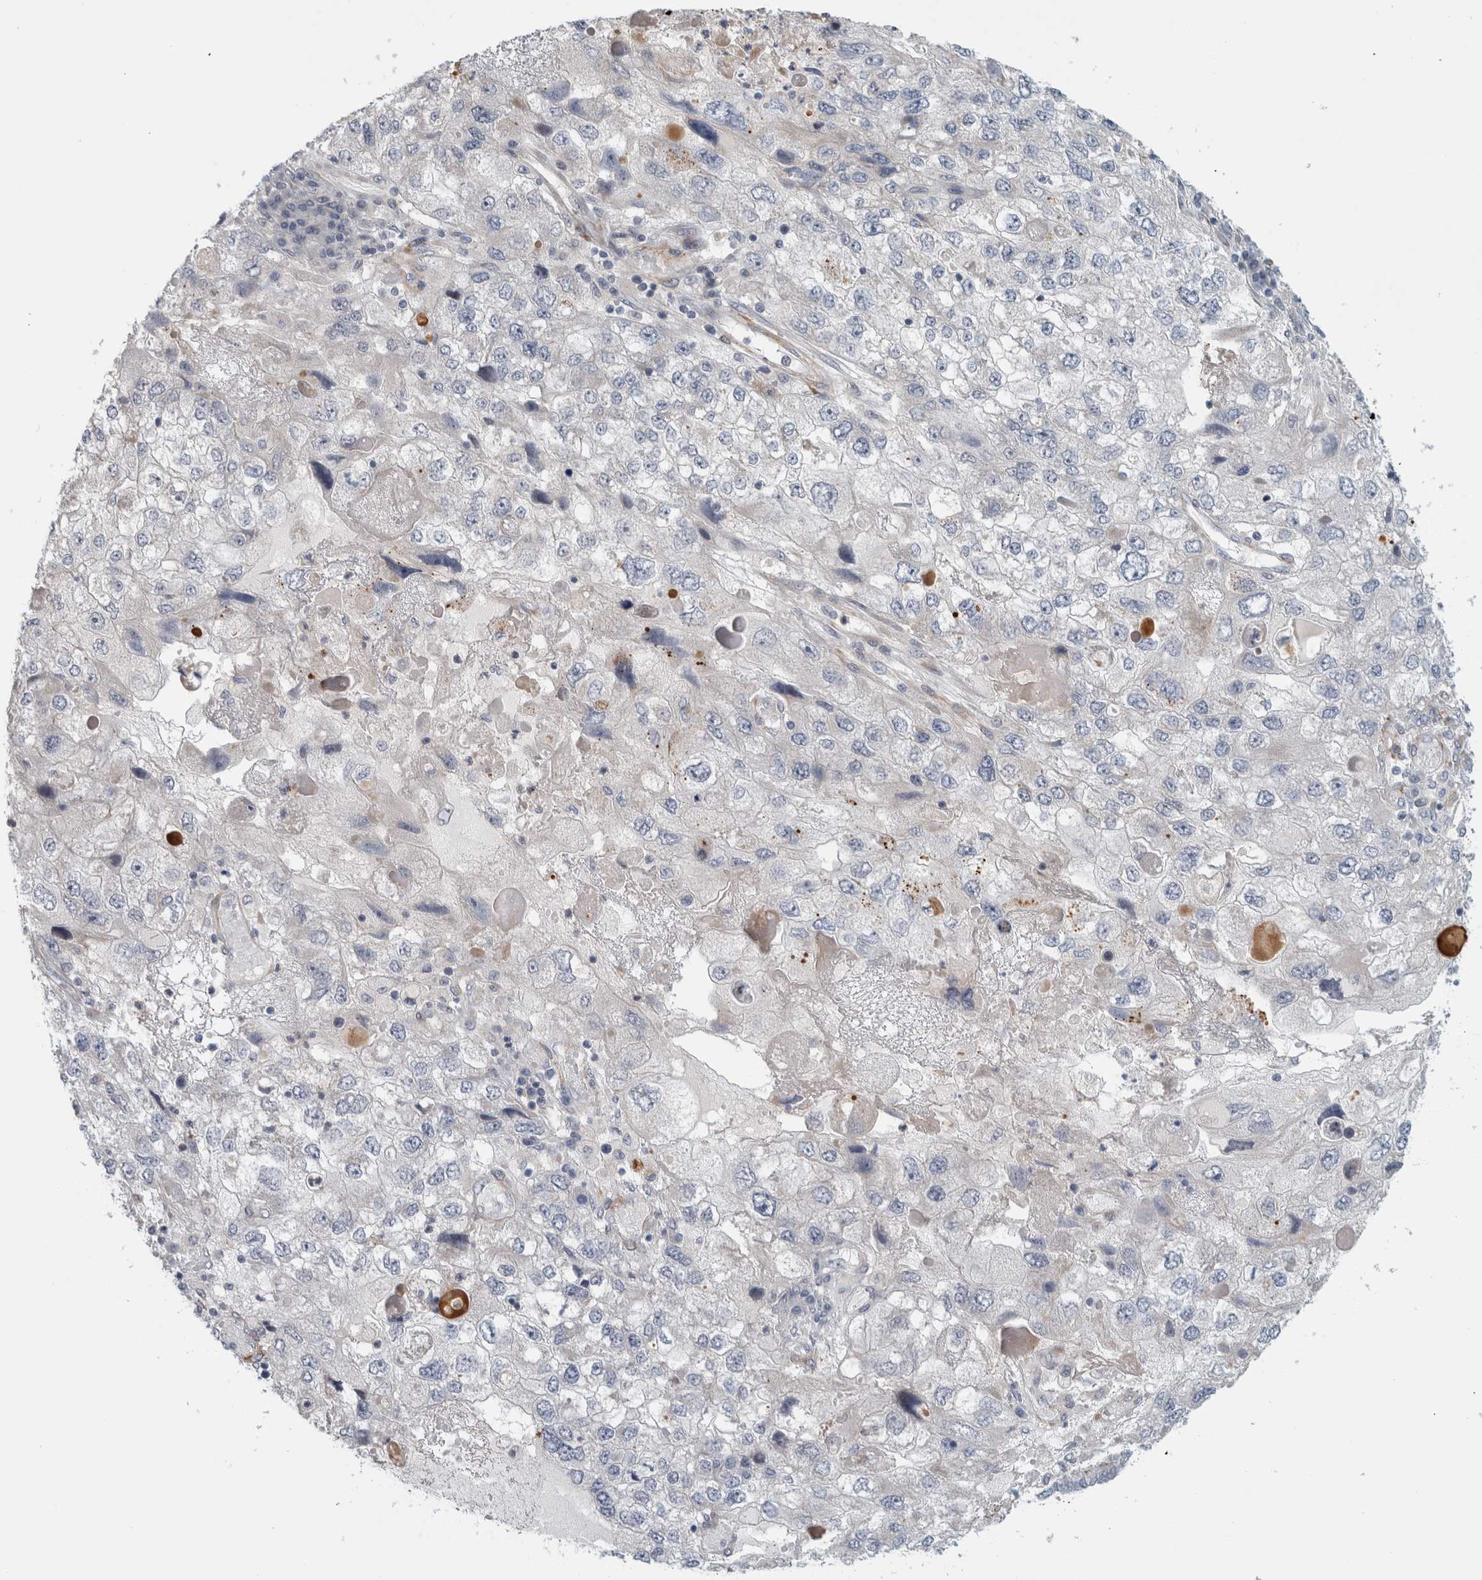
{"staining": {"intensity": "negative", "quantity": "none", "location": "none"}, "tissue": "endometrial cancer", "cell_type": "Tumor cells", "image_type": "cancer", "snomed": [{"axis": "morphology", "description": "Adenocarcinoma, NOS"}, {"axis": "topography", "description": "Endometrium"}], "caption": "DAB immunohistochemical staining of human endometrial cancer displays no significant positivity in tumor cells. (DAB immunohistochemistry with hematoxylin counter stain).", "gene": "ZNF804B", "patient": {"sex": "female", "age": 49}}